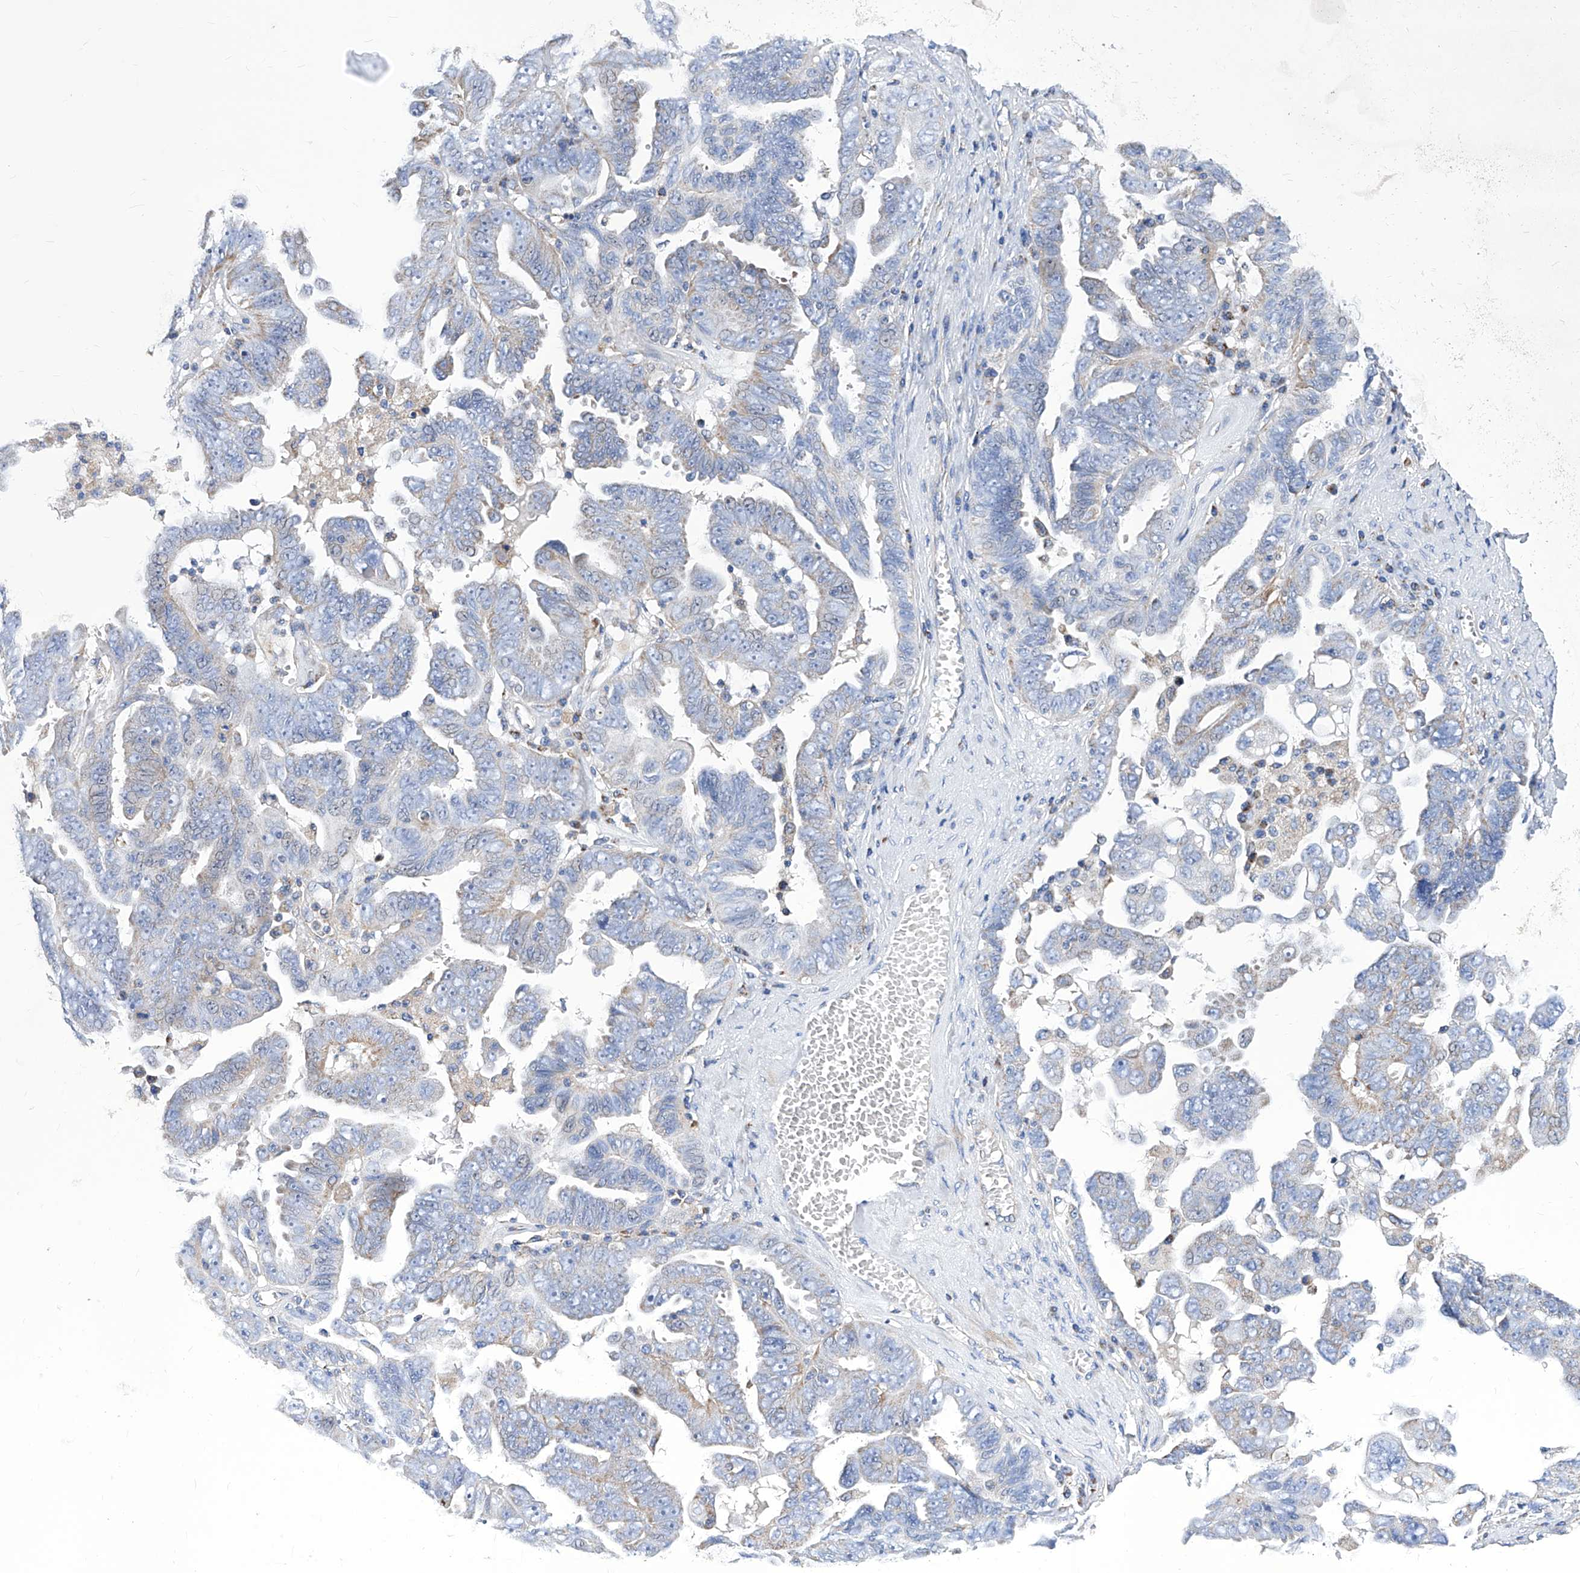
{"staining": {"intensity": "weak", "quantity": "<25%", "location": "cytoplasmic/membranous"}, "tissue": "ovarian cancer", "cell_type": "Tumor cells", "image_type": "cancer", "snomed": [{"axis": "morphology", "description": "Carcinoma, endometroid"}, {"axis": "topography", "description": "Ovary"}], "caption": "Immunohistochemistry (IHC) image of human endometroid carcinoma (ovarian) stained for a protein (brown), which shows no positivity in tumor cells.", "gene": "HRNR", "patient": {"sex": "female", "age": 62}}